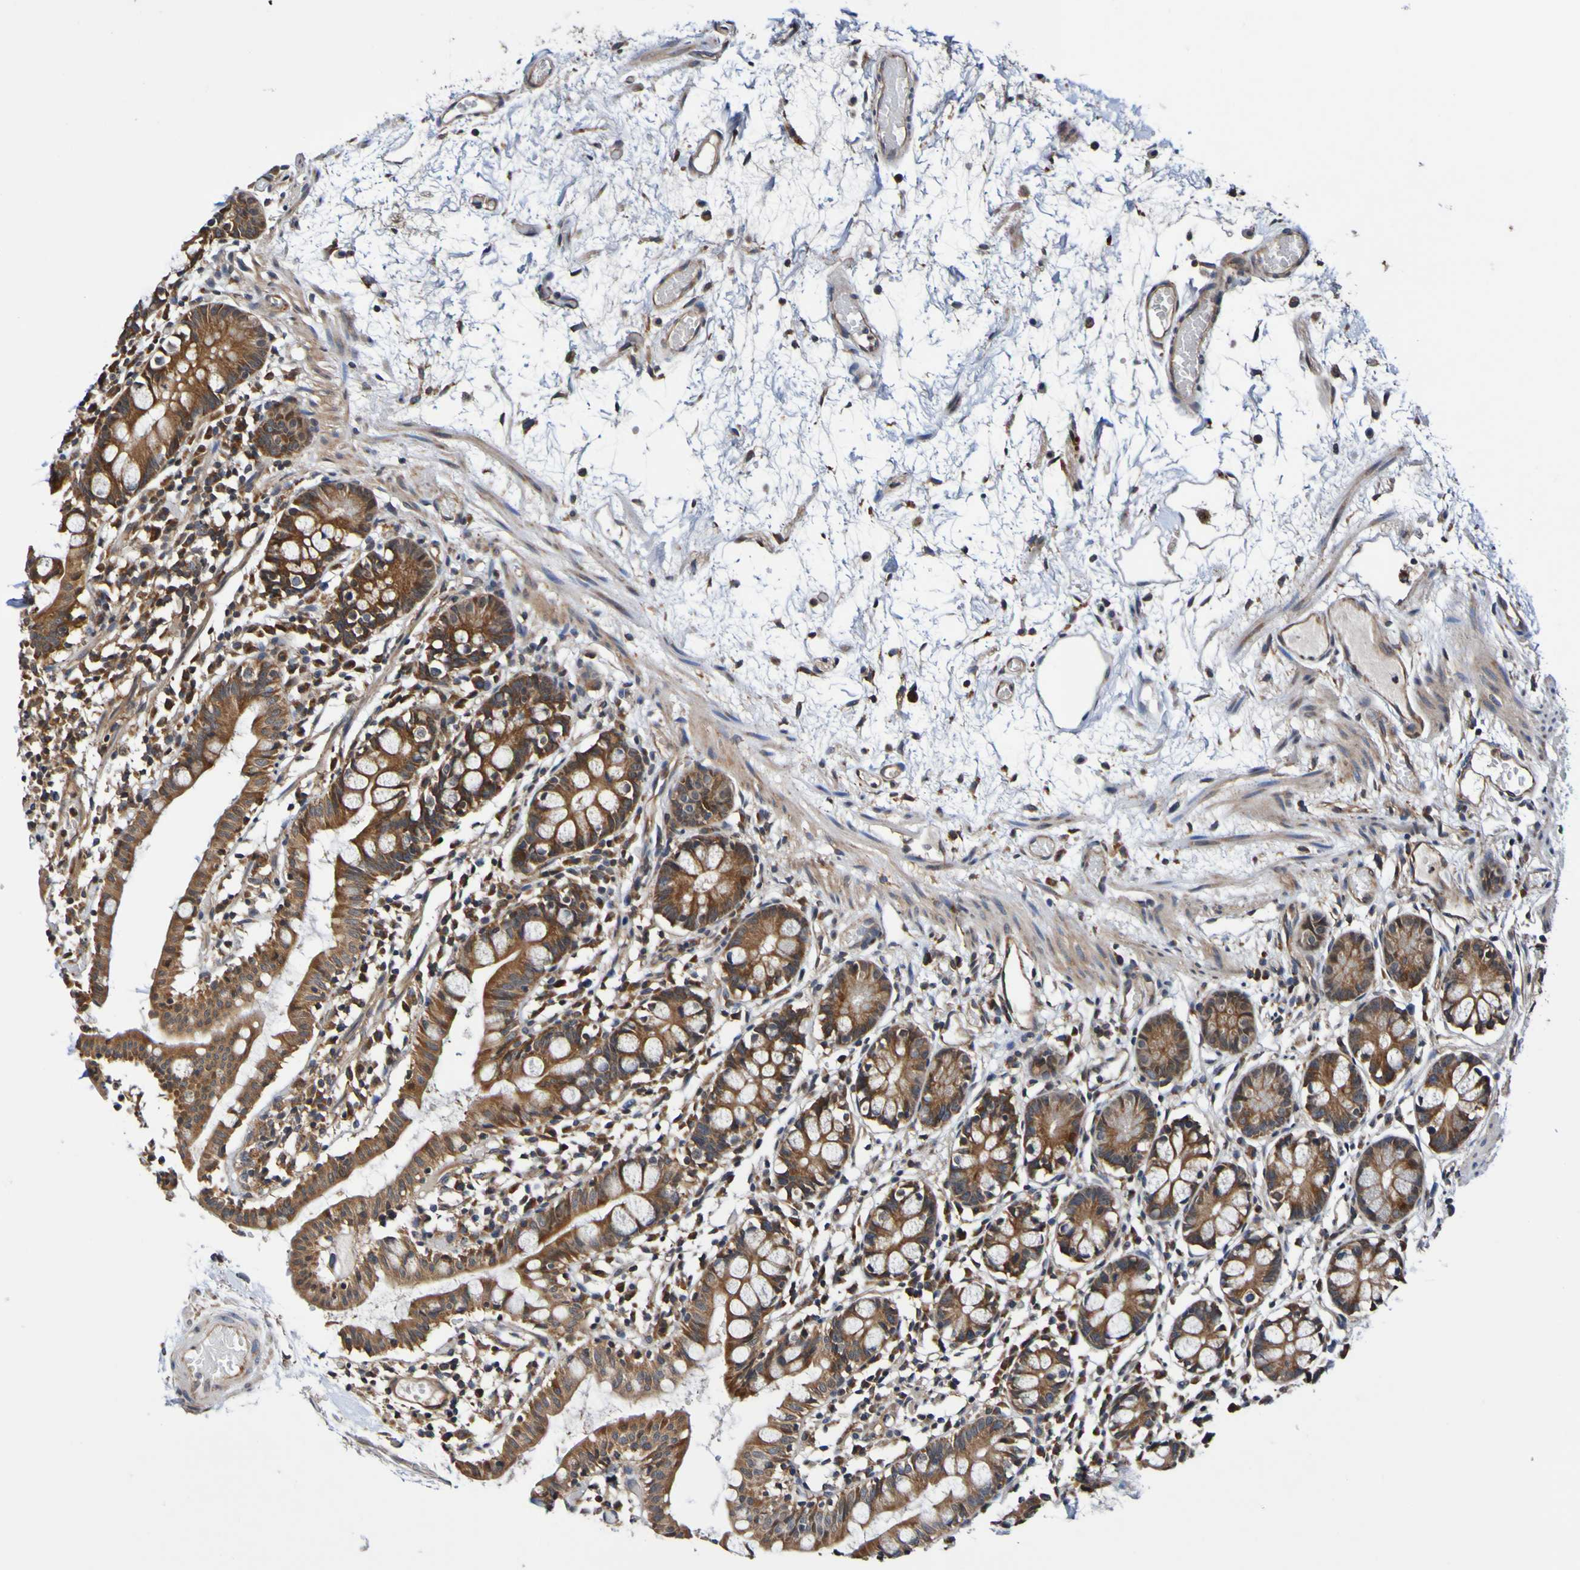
{"staining": {"intensity": "strong", "quantity": ">75%", "location": "cytoplasmic/membranous"}, "tissue": "small intestine", "cell_type": "Glandular cells", "image_type": "normal", "snomed": [{"axis": "morphology", "description": "Normal tissue, NOS"}, {"axis": "morphology", "description": "Cystadenocarcinoma, serous, Metastatic site"}, {"axis": "topography", "description": "Small intestine"}], "caption": "Immunohistochemistry (IHC) (DAB) staining of normal human small intestine shows strong cytoplasmic/membranous protein positivity in about >75% of glandular cells.", "gene": "AXIN1", "patient": {"sex": "female", "age": 61}}